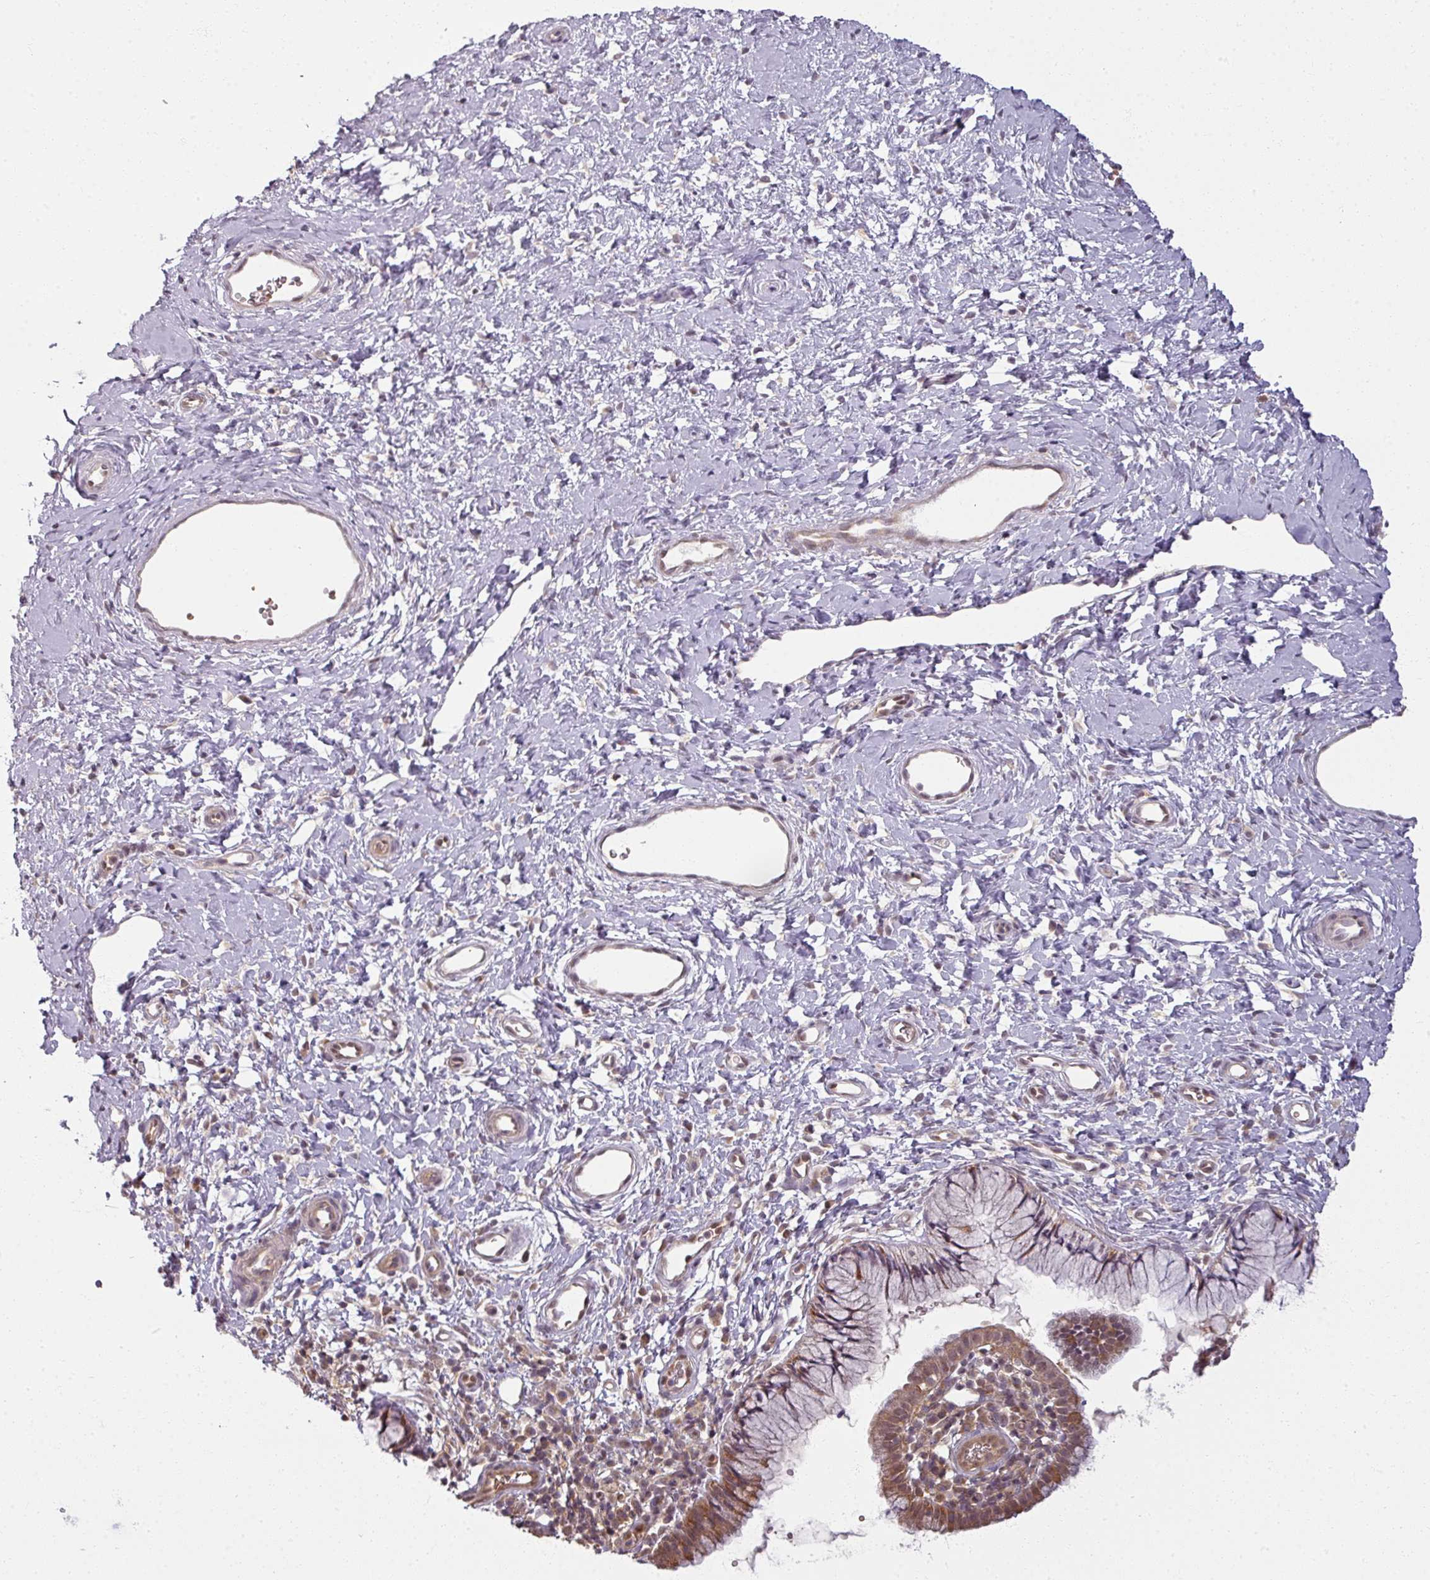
{"staining": {"intensity": "moderate", "quantity": "25%-75%", "location": "cytoplasmic/membranous"}, "tissue": "cervix", "cell_type": "Glandular cells", "image_type": "normal", "snomed": [{"axis": "morphology", "description": "Normal tissue, NOS"}, {"axis": "topography", "description": "Cervix"}], "caption": "Normal cervix reveals moderate cytoplasmic/membranous staining in approximately 25%-75% of glandular cells, visualized by immunohistochemistry.", "gene": "AGPAT4", "patient": {"sex": "female", "age": 36}}